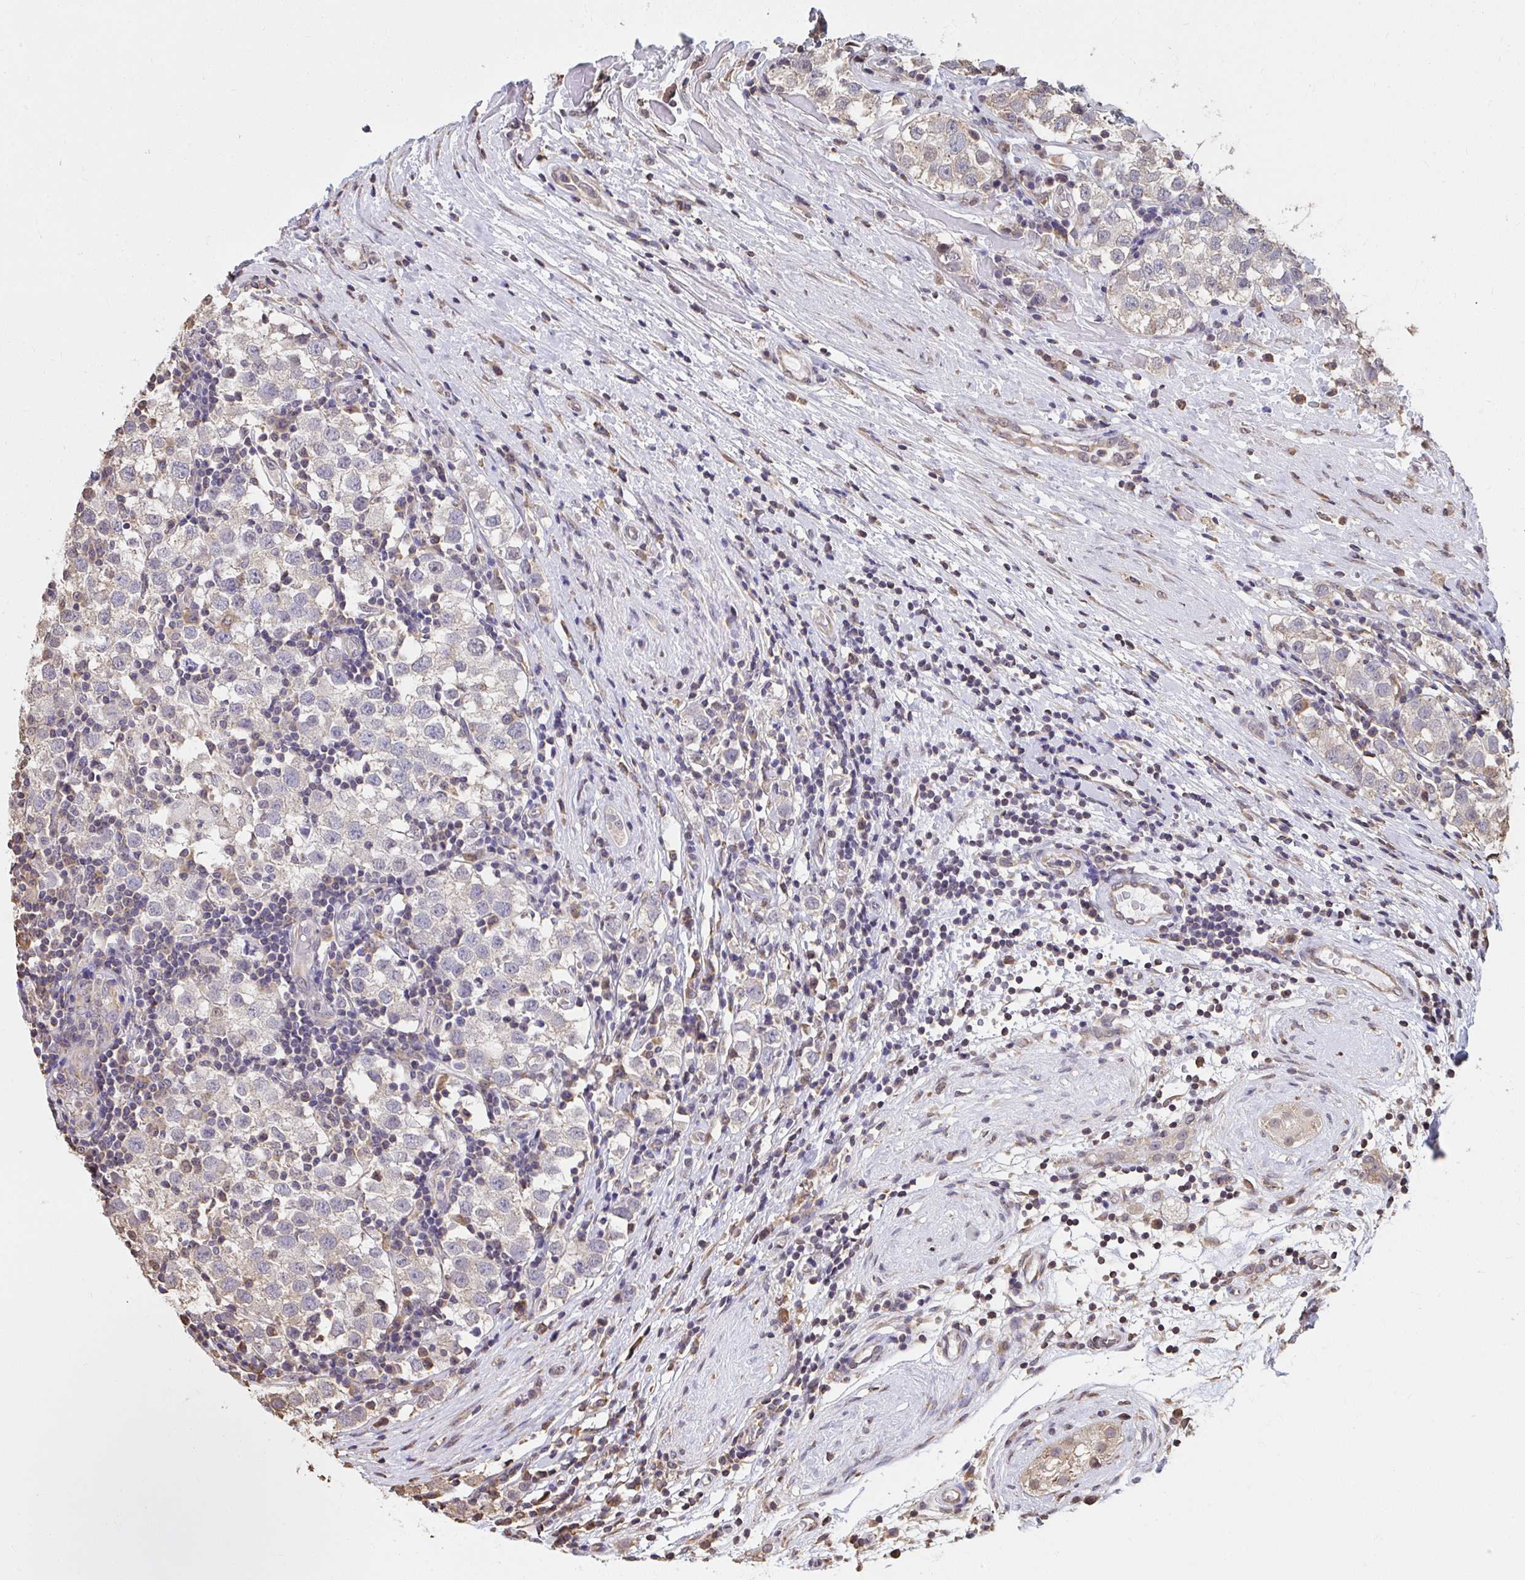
{"staining": {"intensity": "negative", "quantity": "none", "location": "none"}, "tissue": "testis cancer", "cell_type": "Tumor cells", "image_type": "cancer", "snomed": [{"axis": "morphology", "description": "Seminoma, NOS"}, {"axis": "topography", "description": "Testis"}], "caption": "High magnification brightfield microscopy of testis cancer (seminoma) stained with DAB (3,3'-diaminobenzidine) (brown) and counterstained with hematoxylin (blue): tumor cells show no significant staining. Nuclei are stained in blue.", "gene": "SYNCRIP", "patient": {"sex": "male", "age": 34}}